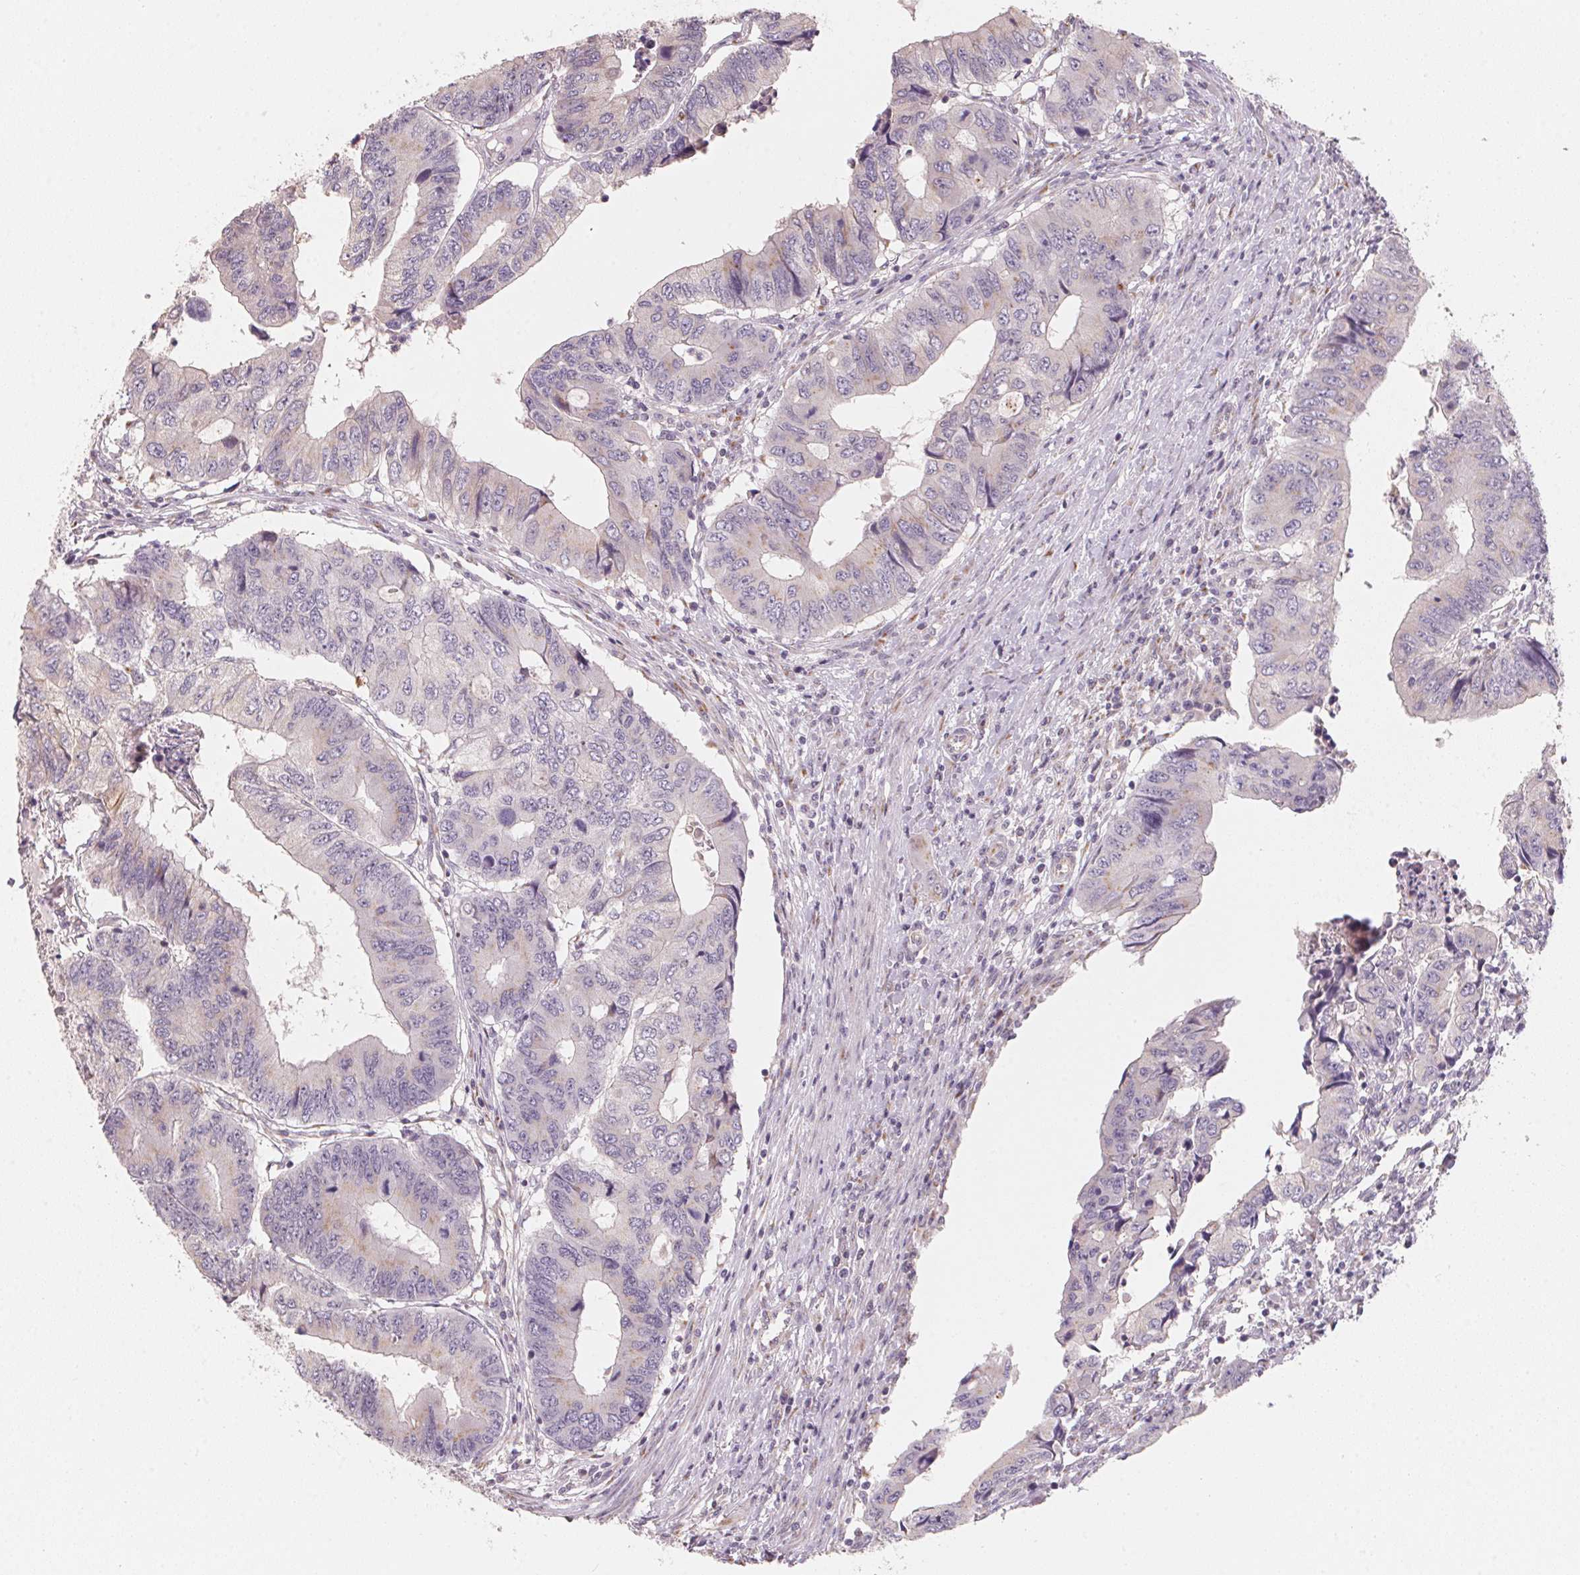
{"staining": {"intensity": "negative", "quantity": "none", "location": "none"}, "tissue": "colorectal cancer", "cell_type": "Tumor cells", "image_type": "cancer", "snomed": [{"axis": "morphology", "description": "Adenocarcinoma, NOS"}, {"axis": "topography", "description": "Colon"}], "caption": "This is an immunohistochemistry (IHC) image of colorectal adenocarcinoma. There is no positivity in tumor cells.", "gene": "TSPAN12", "patient": {"sex": "male", "age": 53}}